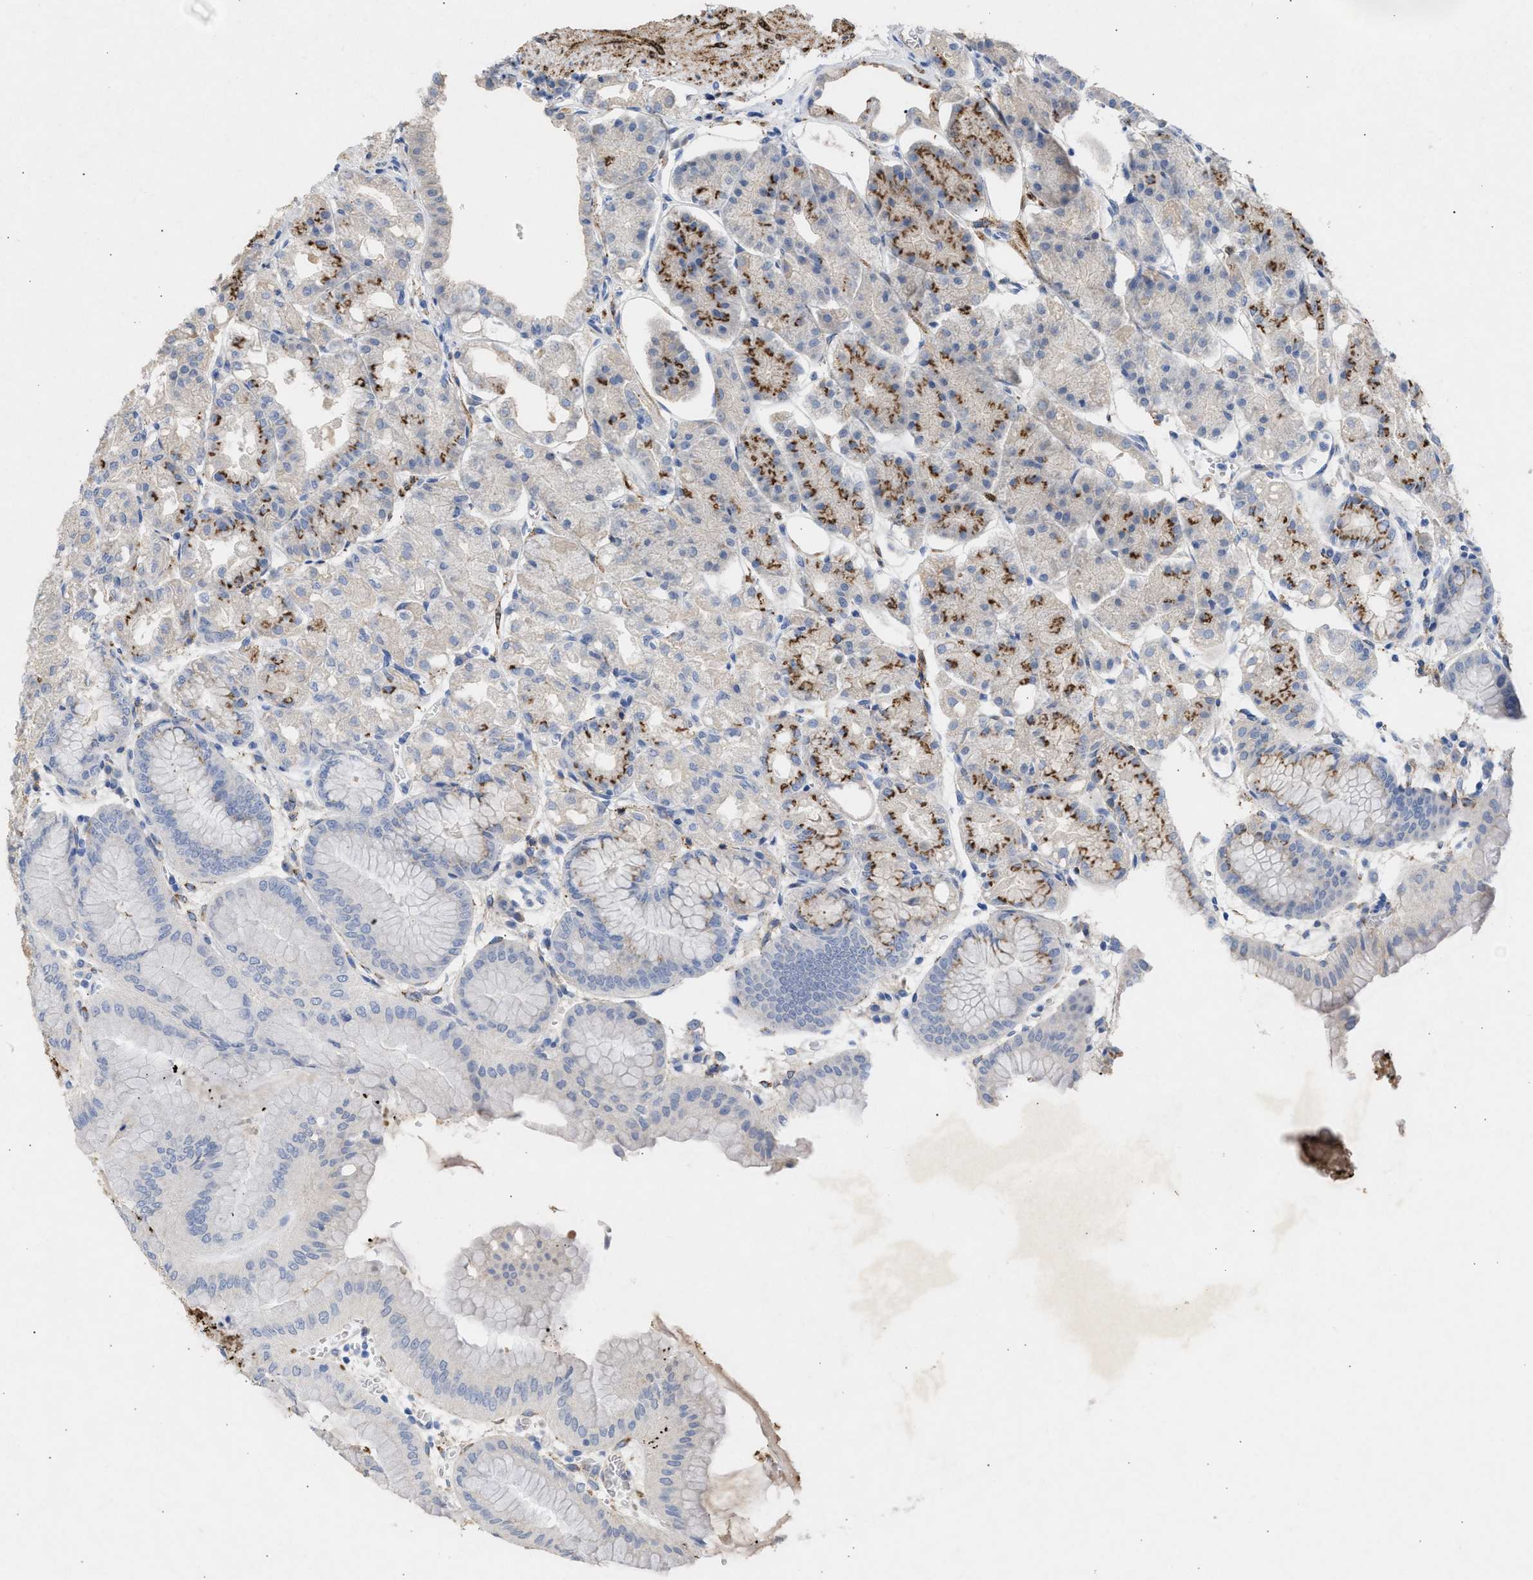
{"staining": {"intensity": "strong", "quantity": "<25%", "location": "cytoplasmic/membranous"}, "tissue": "stomach", "cell_type": "Glandular cells", "image_type": "normal", "snomed": [{"axis": "morphology", "description": "Normal tissue, NOS"}, {"axis": "topography", "description": "Stomach, lower"}], "caption": "An immunohistochemistry (IHC) micrograph of benign tissue is shown. Protein staining in brown shows strong cytoplasmic/membranous positivity in stomach within glandular cells.", "gene": "SELENOM", "patient": {"sex": "male", "age": 71}}